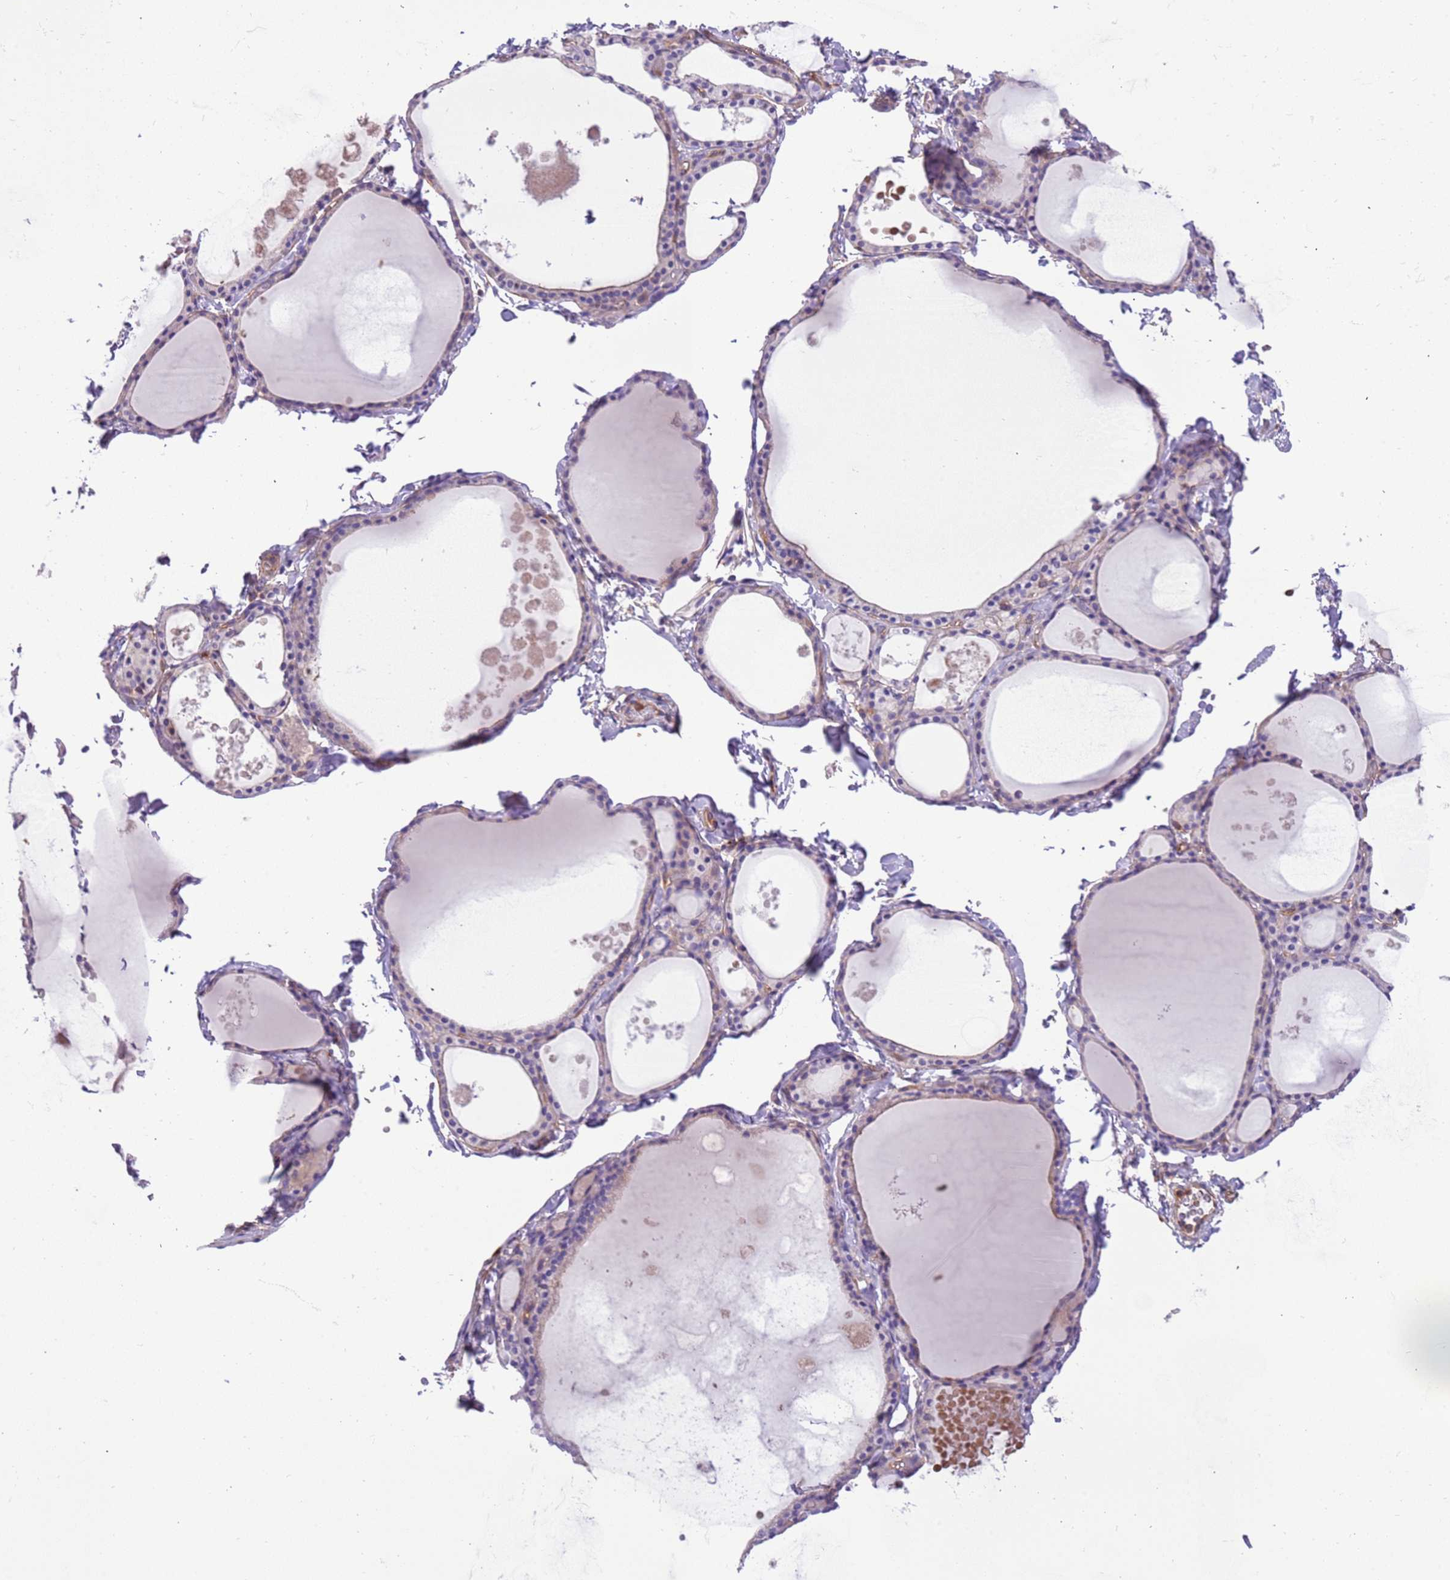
{"staining": {"intensity": "weak", "quantity": "<25%", "location": "cytoplasmic/membranous"}, "tissue": "thyroid gland", "cell_type": "Glandular cells", "image_type": "normal", "snomed": [{"axis": "morphology", "description": "Normal tissue, NOS"}, {"axis": "topography", "description": "Thyroid gland"}], "caption": "An image of thyroid gland stained for a protein shows no brown staining in glandular cells.", "gene": "NAALADL1", "patient": {"sex": "male", "age": 56}}